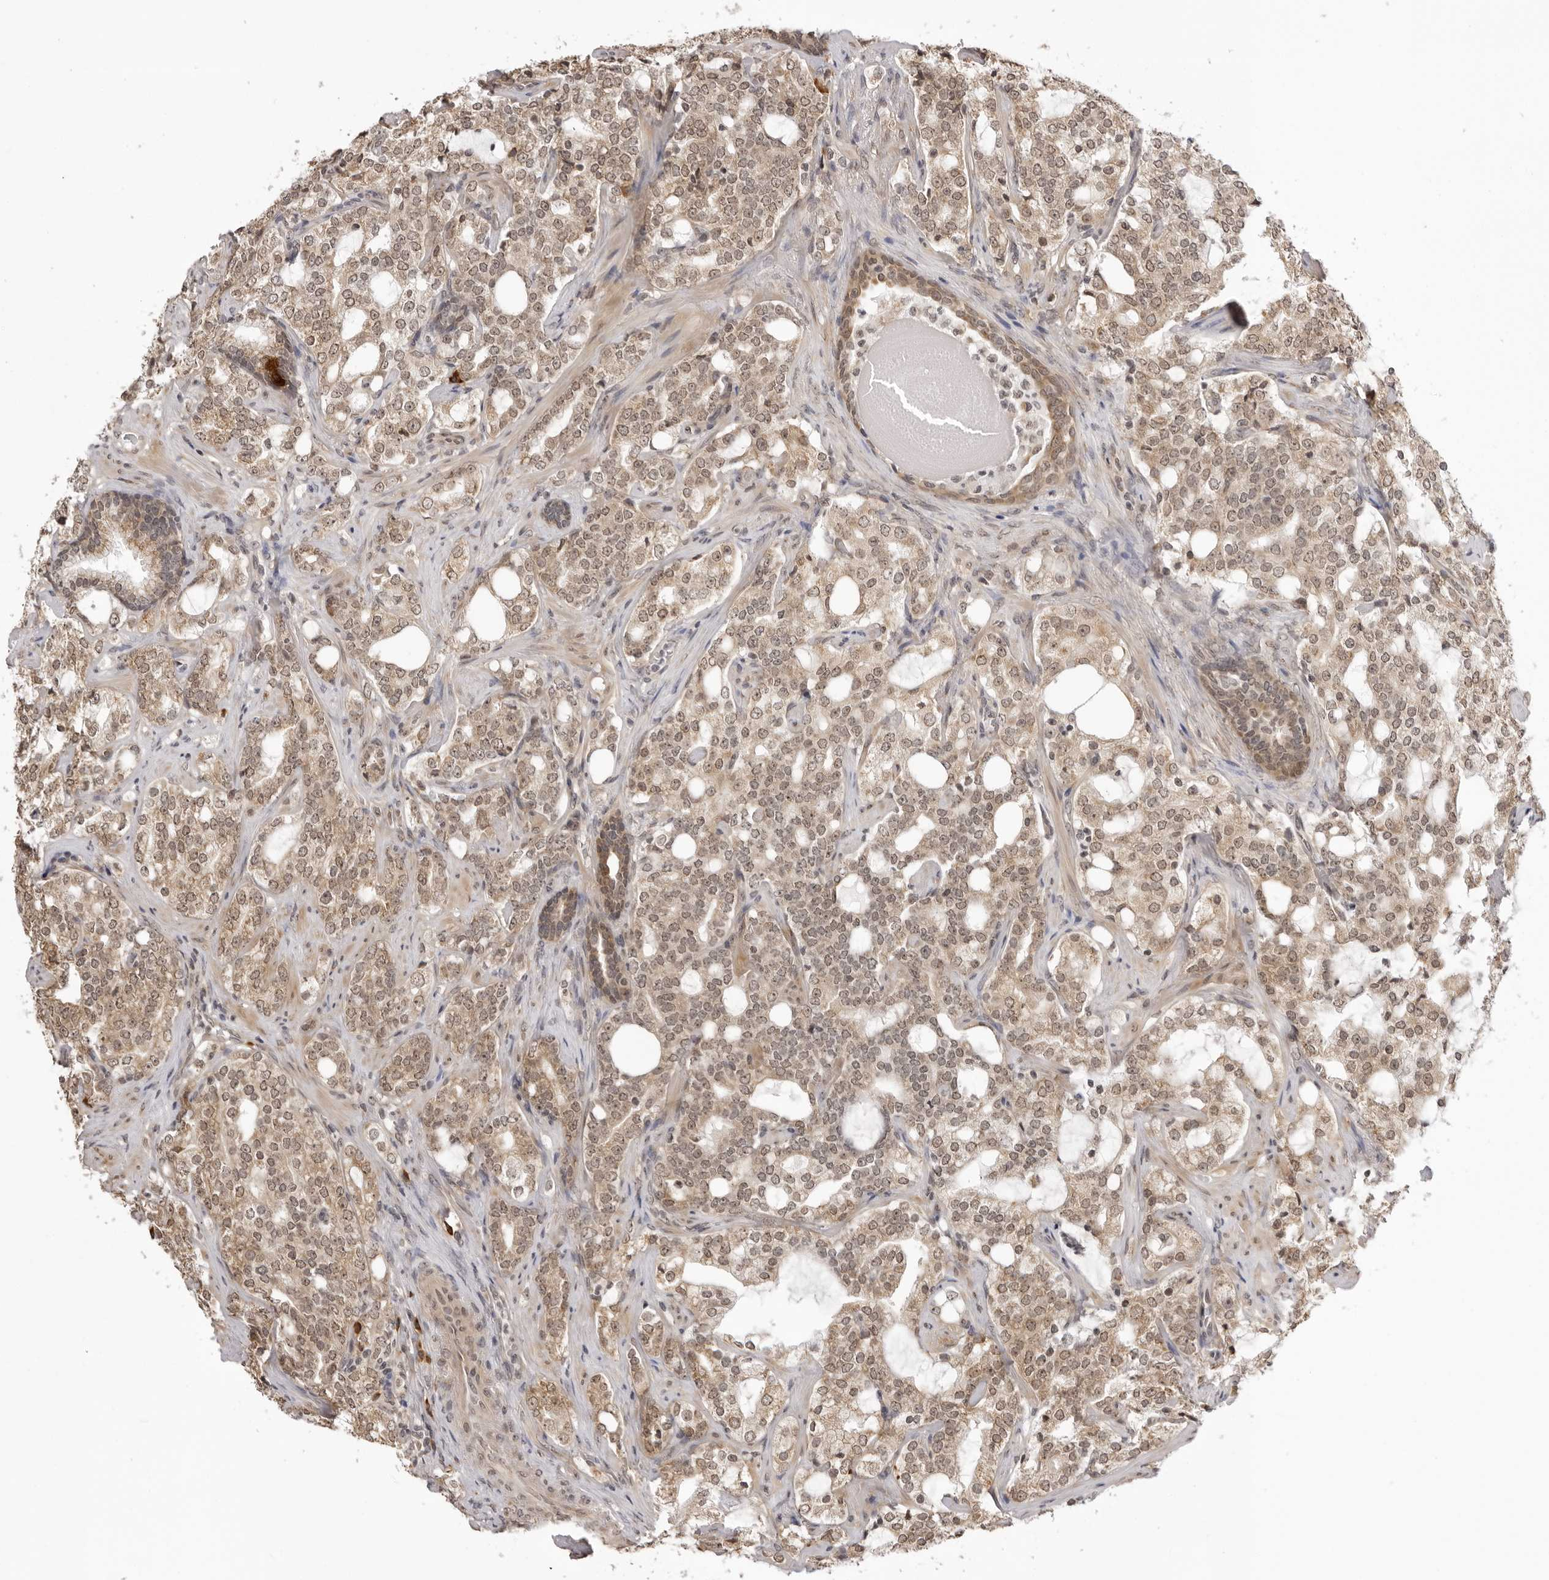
{"staining": {"intensity": "weak", "quantity": ">75%", "location": "cytoplasmic/membranous,nuclear"}, "tissue": "prostate cancer", "cell_type": "Tumor cells", "image_type": "cancer", "snomed": [{"axis": "morphology", "description": "Adenocarcinoma, High grade"}, {"axis": "topography", "description": "Prostate"}], "caption": "Immunohistochemistry (IHC) micrograph of neoplastic tissue: human prostate cancer (adenocarcinoma (high-grade)) stained using immunohistochemistry (IHC) shows low levels of weak protein expression localized specifically in the cytoplasmic/membranous and nuclear of tumor cells, appearing as a cytoplasmic/membranous and nuclear brown color.", "gene": "ZC3H11A", "patient": {"sex": "male", "age": 64}}